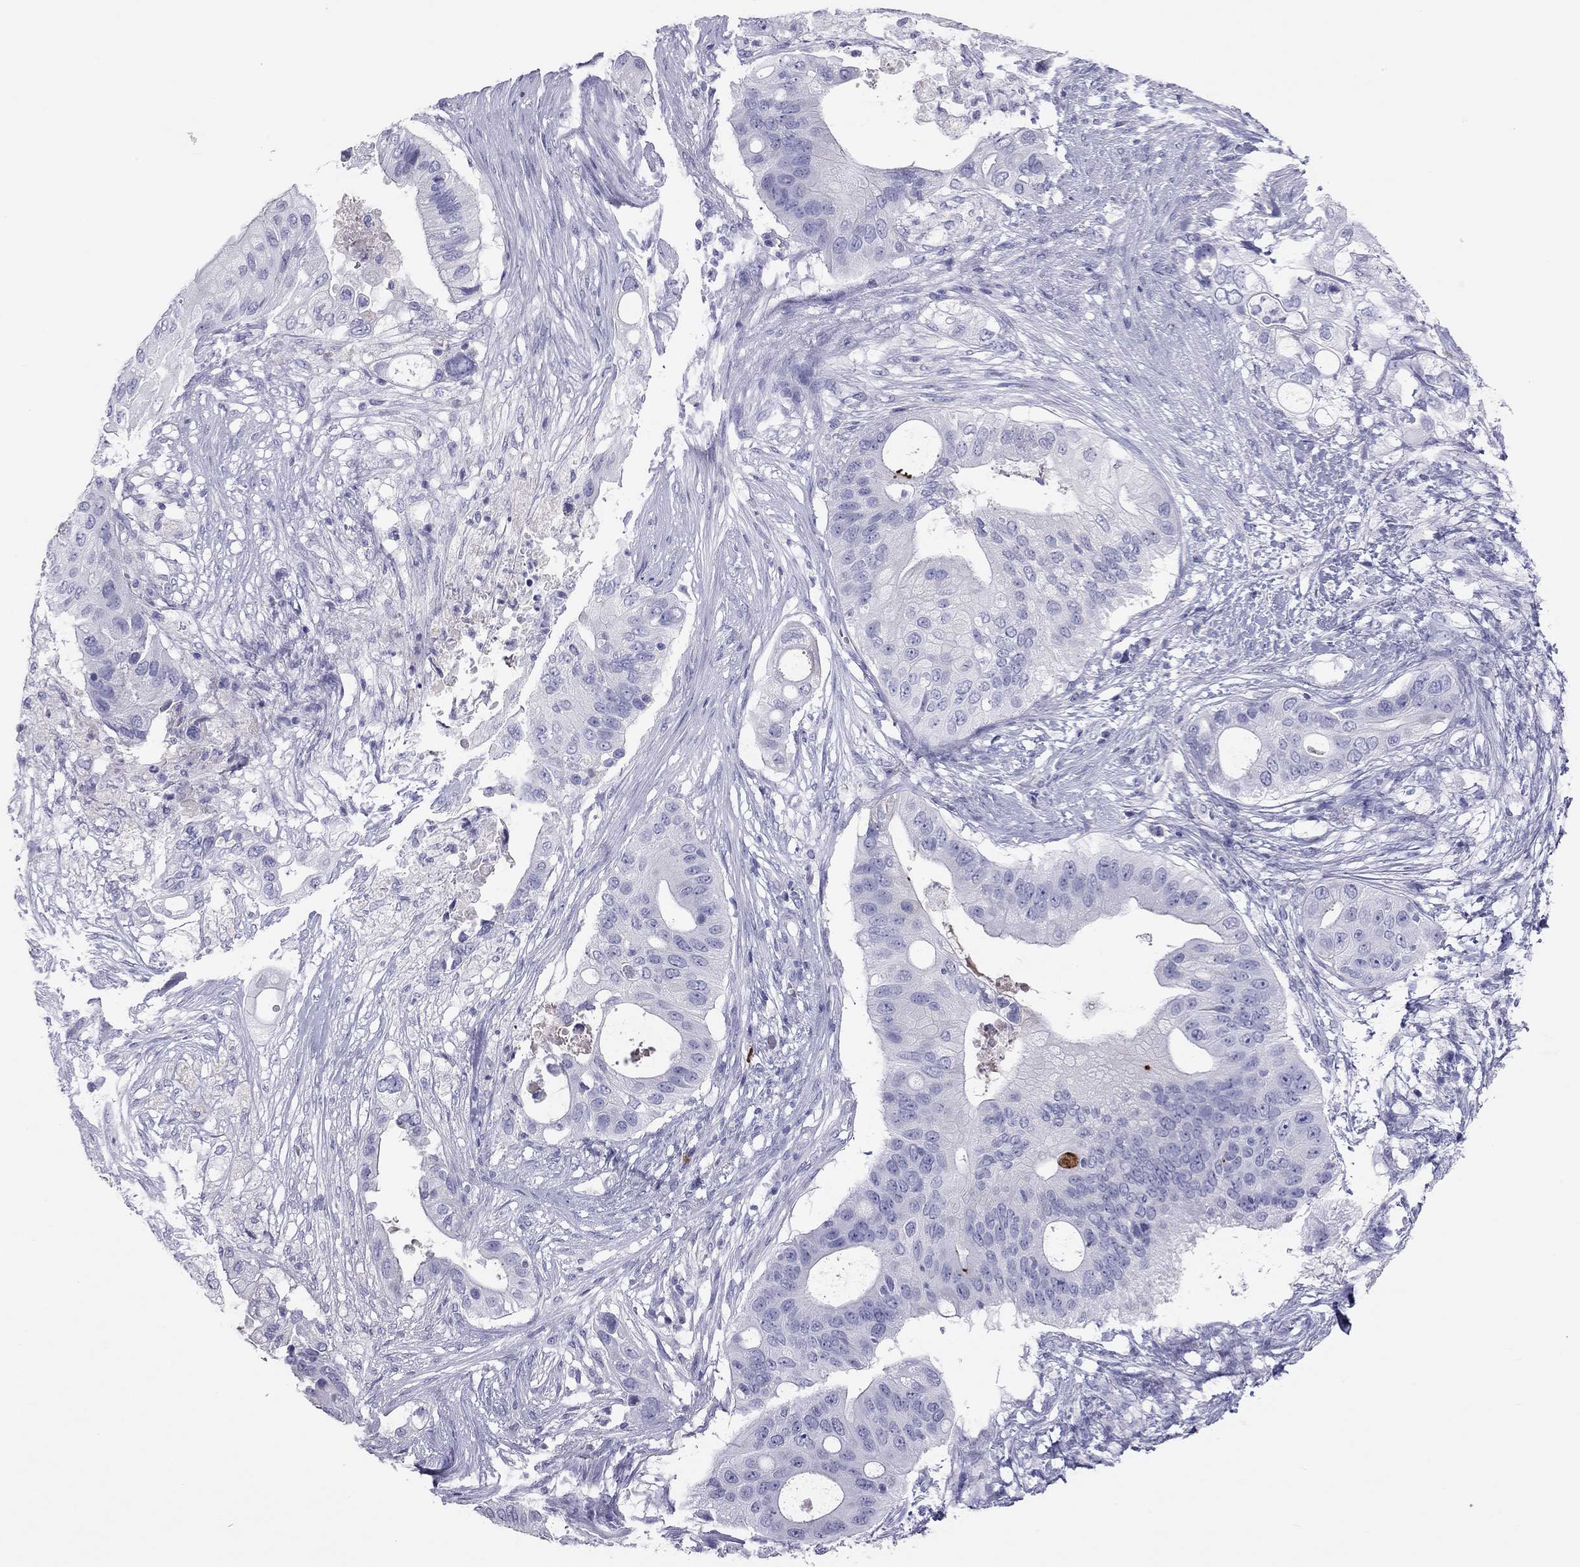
{"staining": {"intensity": "negative", "quantity": "none", "location": "none"}, "tissue": "pancreatic cancer", "cell_type": "Tumor cells", "image_type": "cancer", "snomed": [{"axis": "morphology", "description": "Adenocarcinoma, NOS"}, {"axis": "topography", "description": "Pancreas"}], "caption": "The photomicrograph demonstrates no staining of tumor cells in pancreatic cancer (adenocarcinoma).", "gene": "KLRG1", "patient": {"sex": "female", "age": 72}}